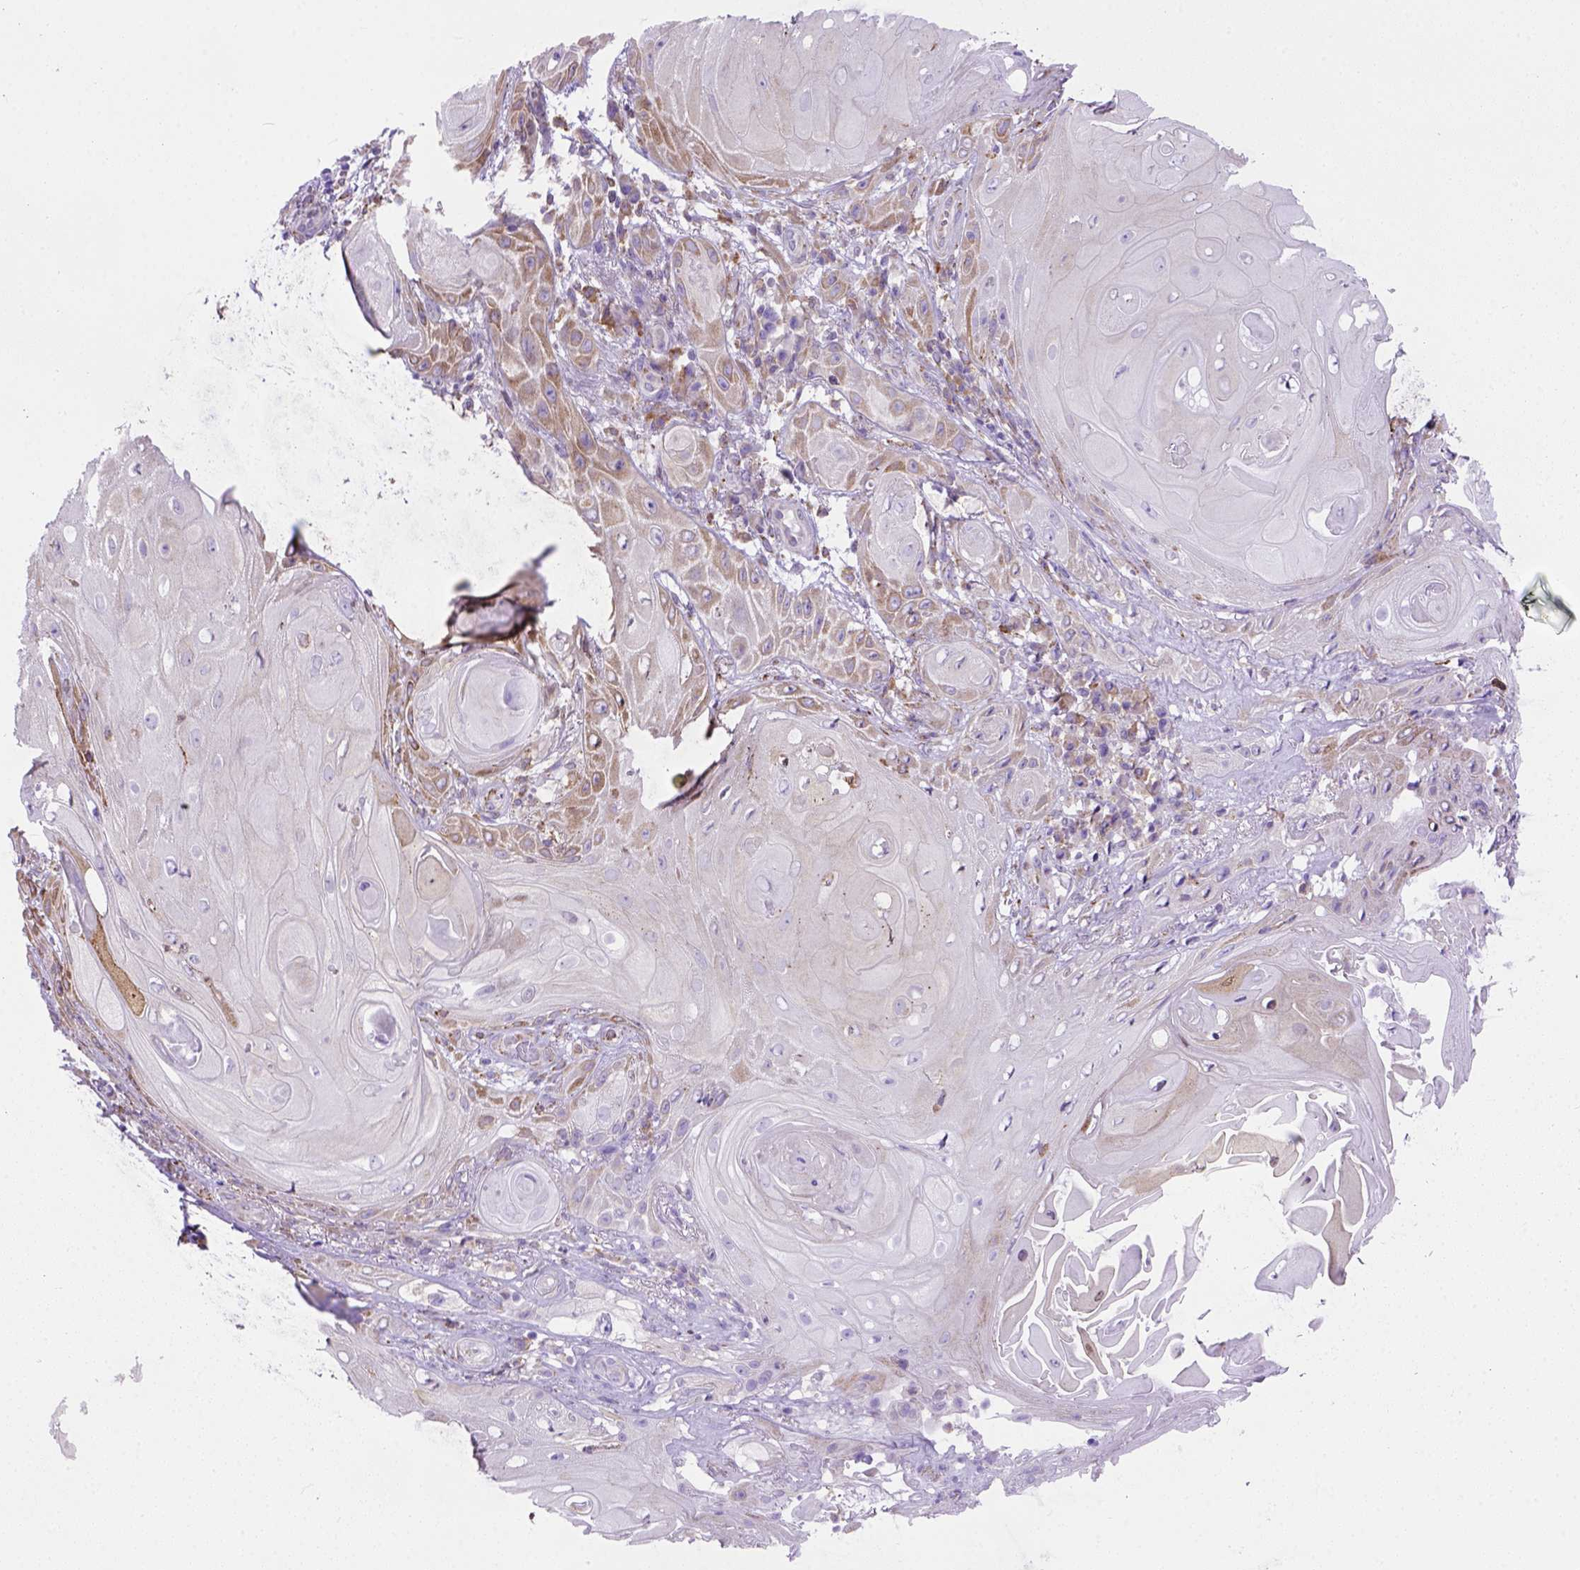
{"staining": {"intensity": "moderate", "quantity": "25%-75%", "location": "cytoplasmic/membranous"}, "tissue": "skin cancer", "cell_type": "Tumor cells", "image_type": "cancer", "snomed": [{"axis": "morphology", "description": "Squamous cell carcinoma, NOS"}, {"axis": "topography", "description": "Skin"}], "caption": "Skin squamous cell carcinoma tissue demonstrates moderate cytoplasmic/membranous positivity in about 25%-75% of tumor cells Using DAB (3,3'-diaminobenzidine) (brown) and hematoxylin (blue) stains, captured at high magnification using brightfield microscopy.", "gene": "PLK4", "patient": {"sex": "male", "age": 62}}